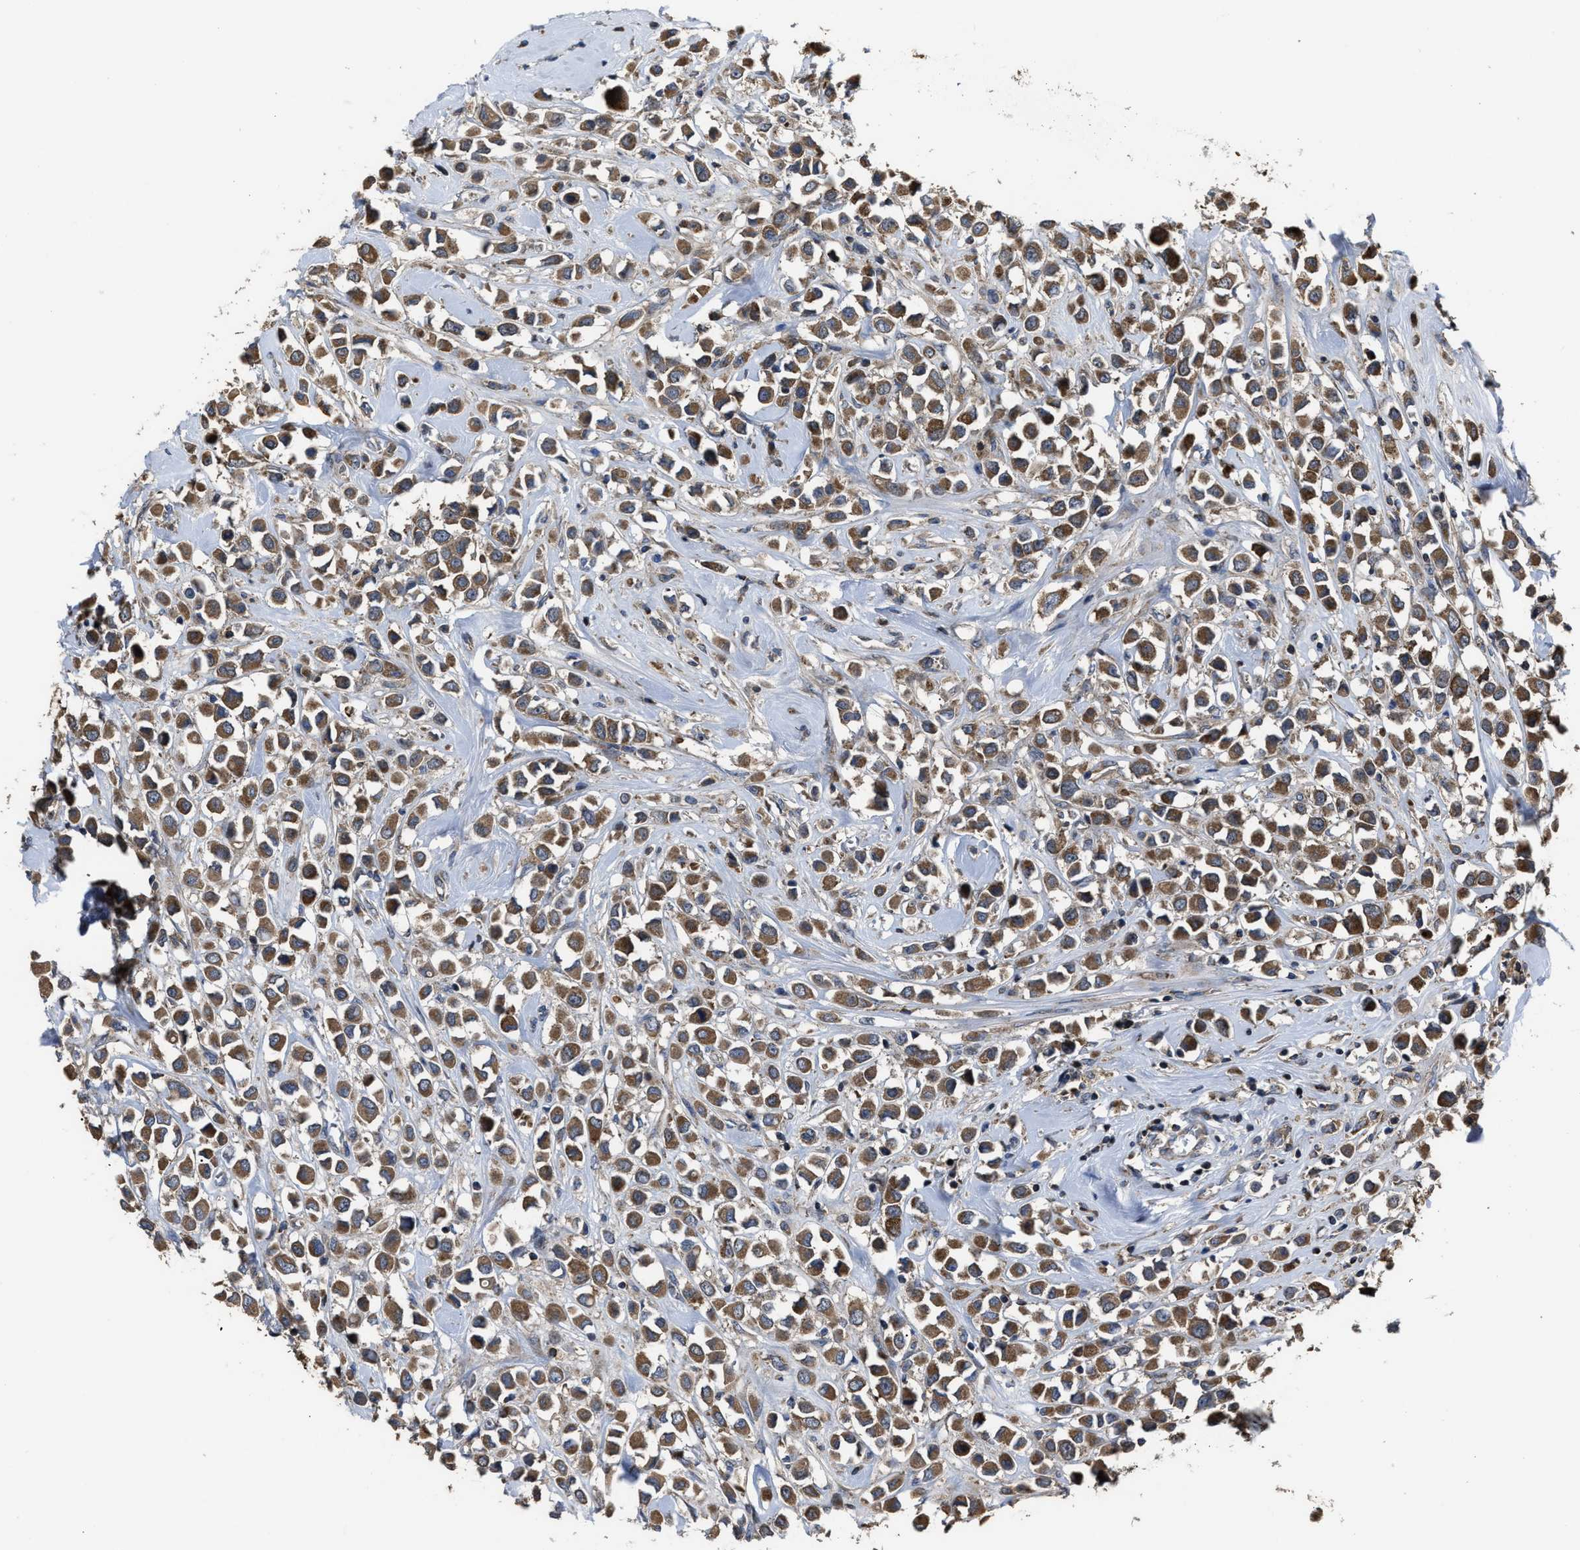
{"staining": {"intensity": "moderate", "quantity": ">75%", "location": "cytoplasmic/membranous"}, "tissue": "breast cancer", "cell_type": "Tumor cells", "image_type": "cancer", "snomed": [{"axis": "morphology", "description": "Duct carcinoma"}, {"axis": "topography", "description": "Breast"}], "caption": "Brown immunohistochemical staining in human breast intraductal carcinoma shows moderate cytoplasmic/membranous positivity in approximately >75% of tumor cells. (DAB = brown stain, brightfield microscopy at high magnification).", "gene": "PASK", "patient": {"sex": "female", "age": 61}}